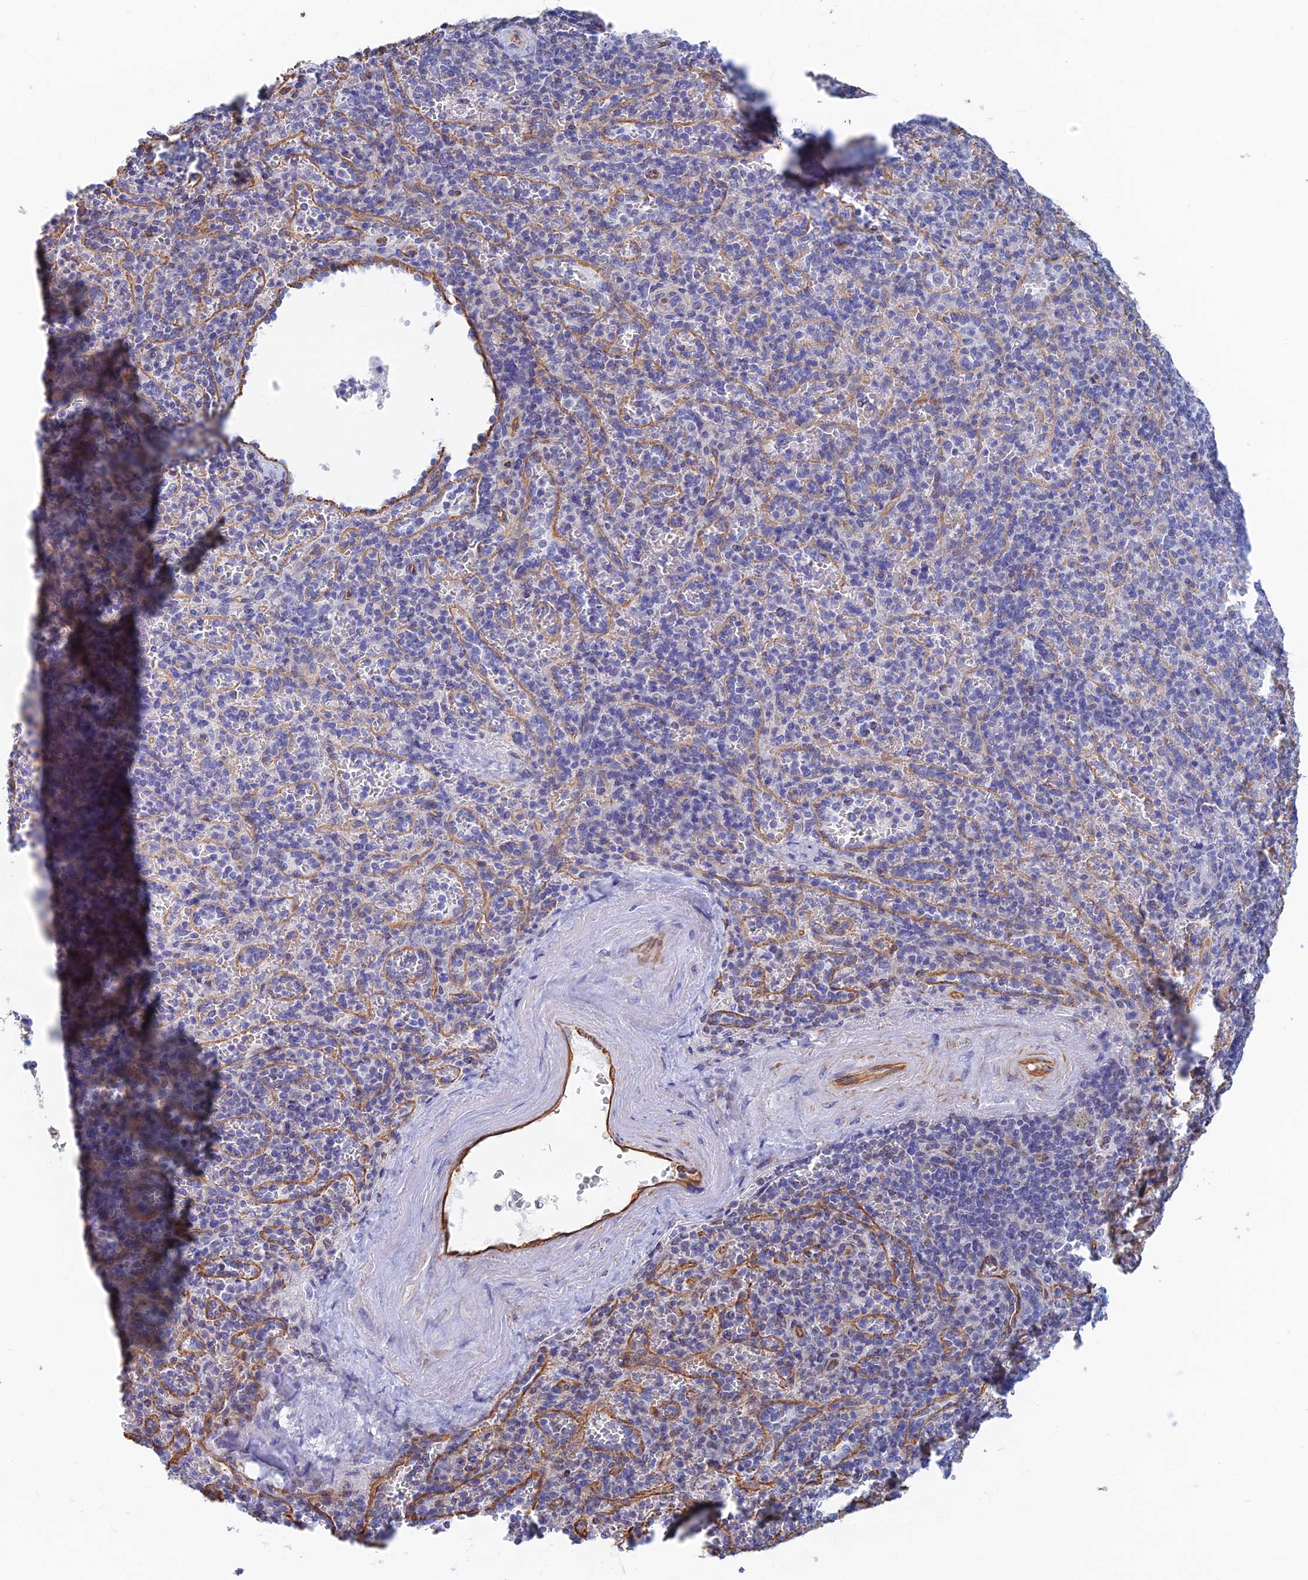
{"staining": {"intensity": "negative", "quantity": "none", "location": "none"}, "tissue": "spleen", "cell_type": "Cells in red pulp", "image_type": "normal", "snomed": [{"axis": "morphology", "description": "Normal tissue, NOS"}, {"axis": "topography", "description": "Spleen"}], "caption": "An immunohistochemistry (IHC) photomicrograph of normal spleen is shown. There is no staining in cells in red pulp of spleen.", "gene": "RMC1", "patient": {"sex": "male", "age": 82}}